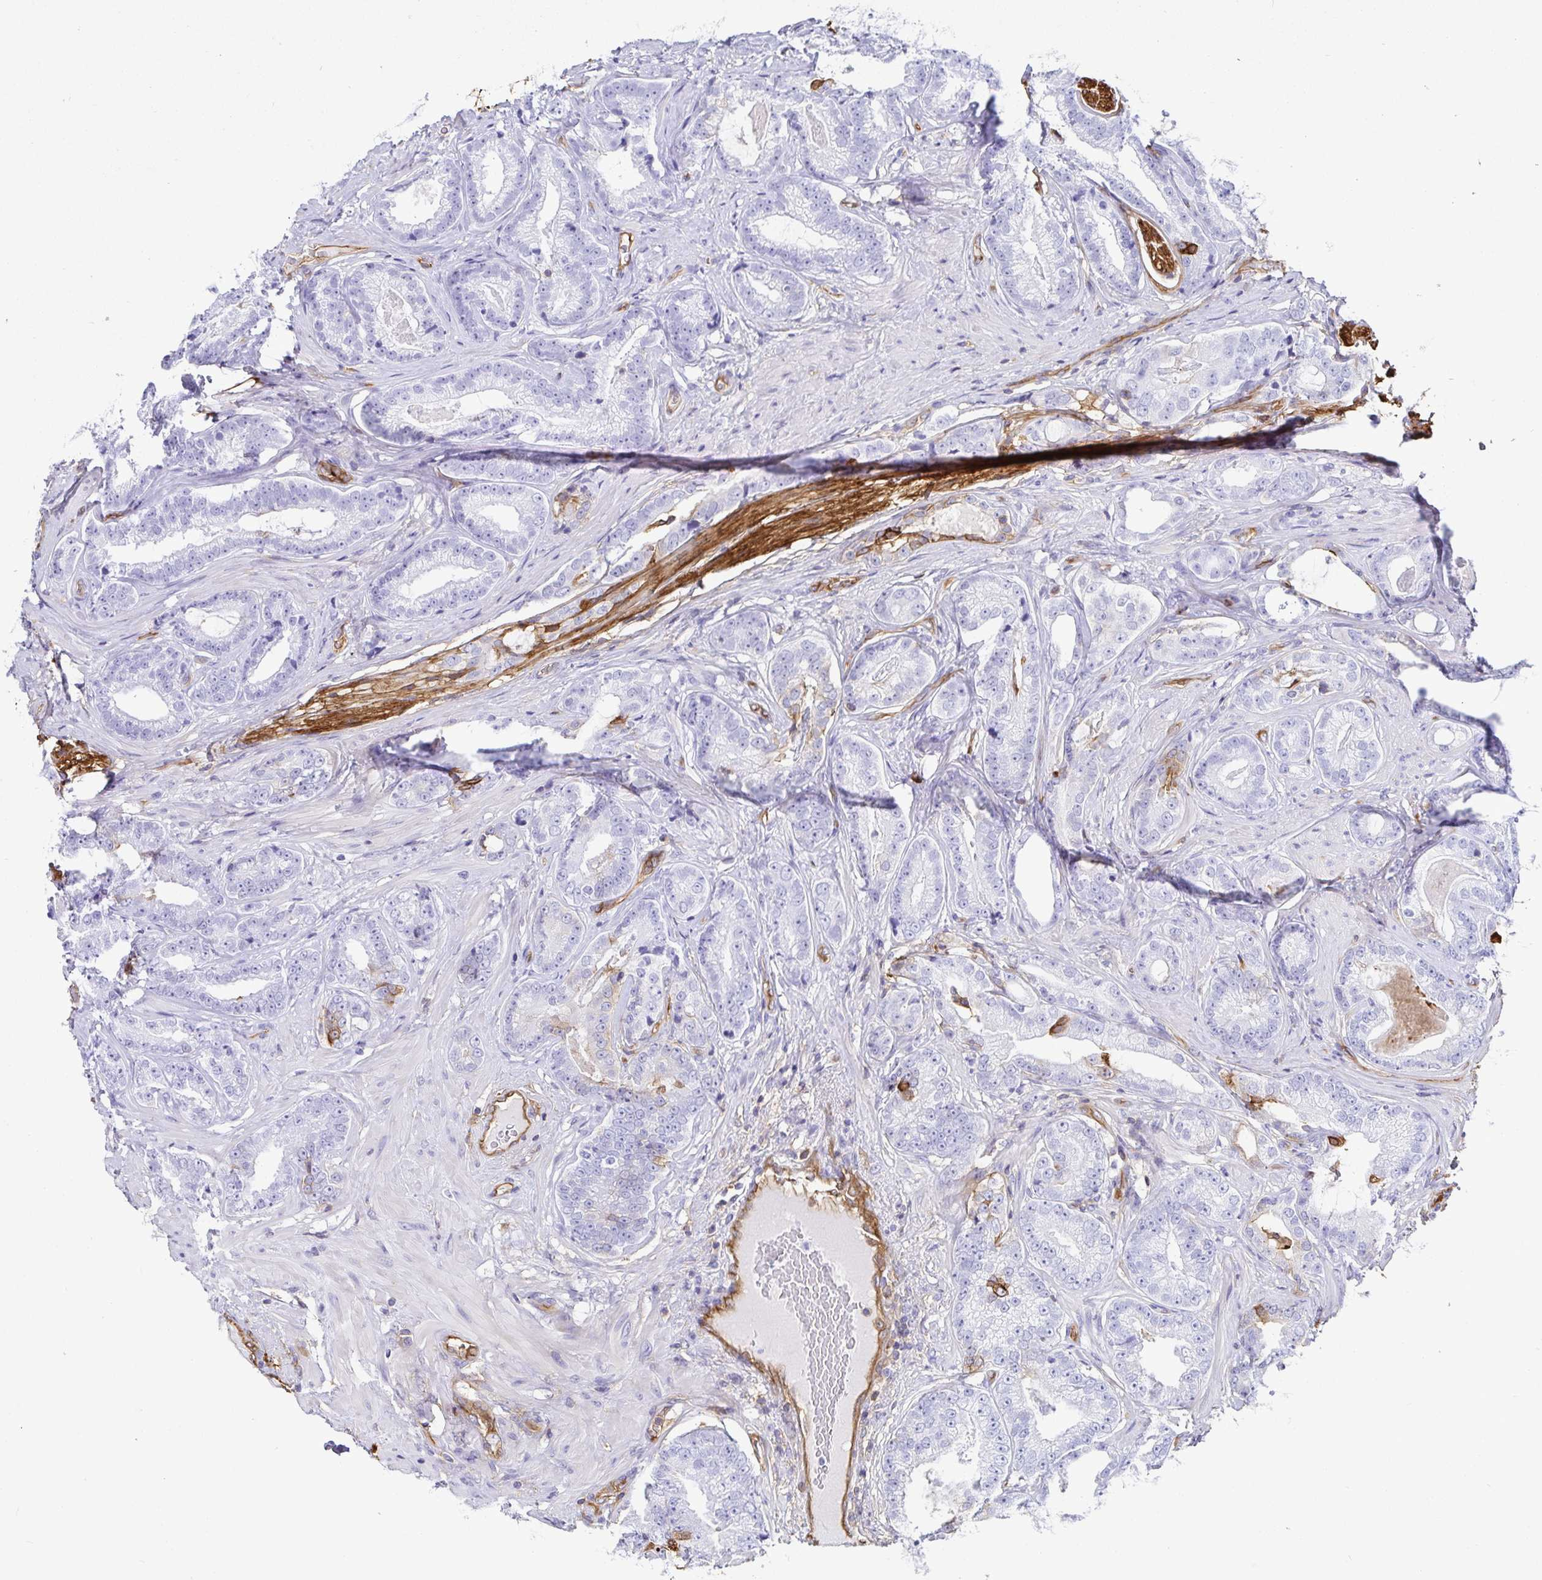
{"staining": {"intensity": "negative", "quantity": "none", "location": "none"}, "tissue": "prostate cancer", "cell_type": "Tumor cells", "image_type": "cancer", "snomed": [{"axis": "morphology", "description": "Adenocarcinoma, Low grade"}, {"axis": "topography", "description": "Prostate"}], "caption": "The micrograph demonstrates no significant expression in tumor cells of prostate adenocarcinoma (low-grade). The staining was performed using DAB (3,3'-diaminobenzidine) to visualize the protein expression in brown, while the nuclei were stained in blue with hematoxylin (Magnification: 20x).", "gene": "ANXA2", "patient": {"sex": "male", "age": 61}}